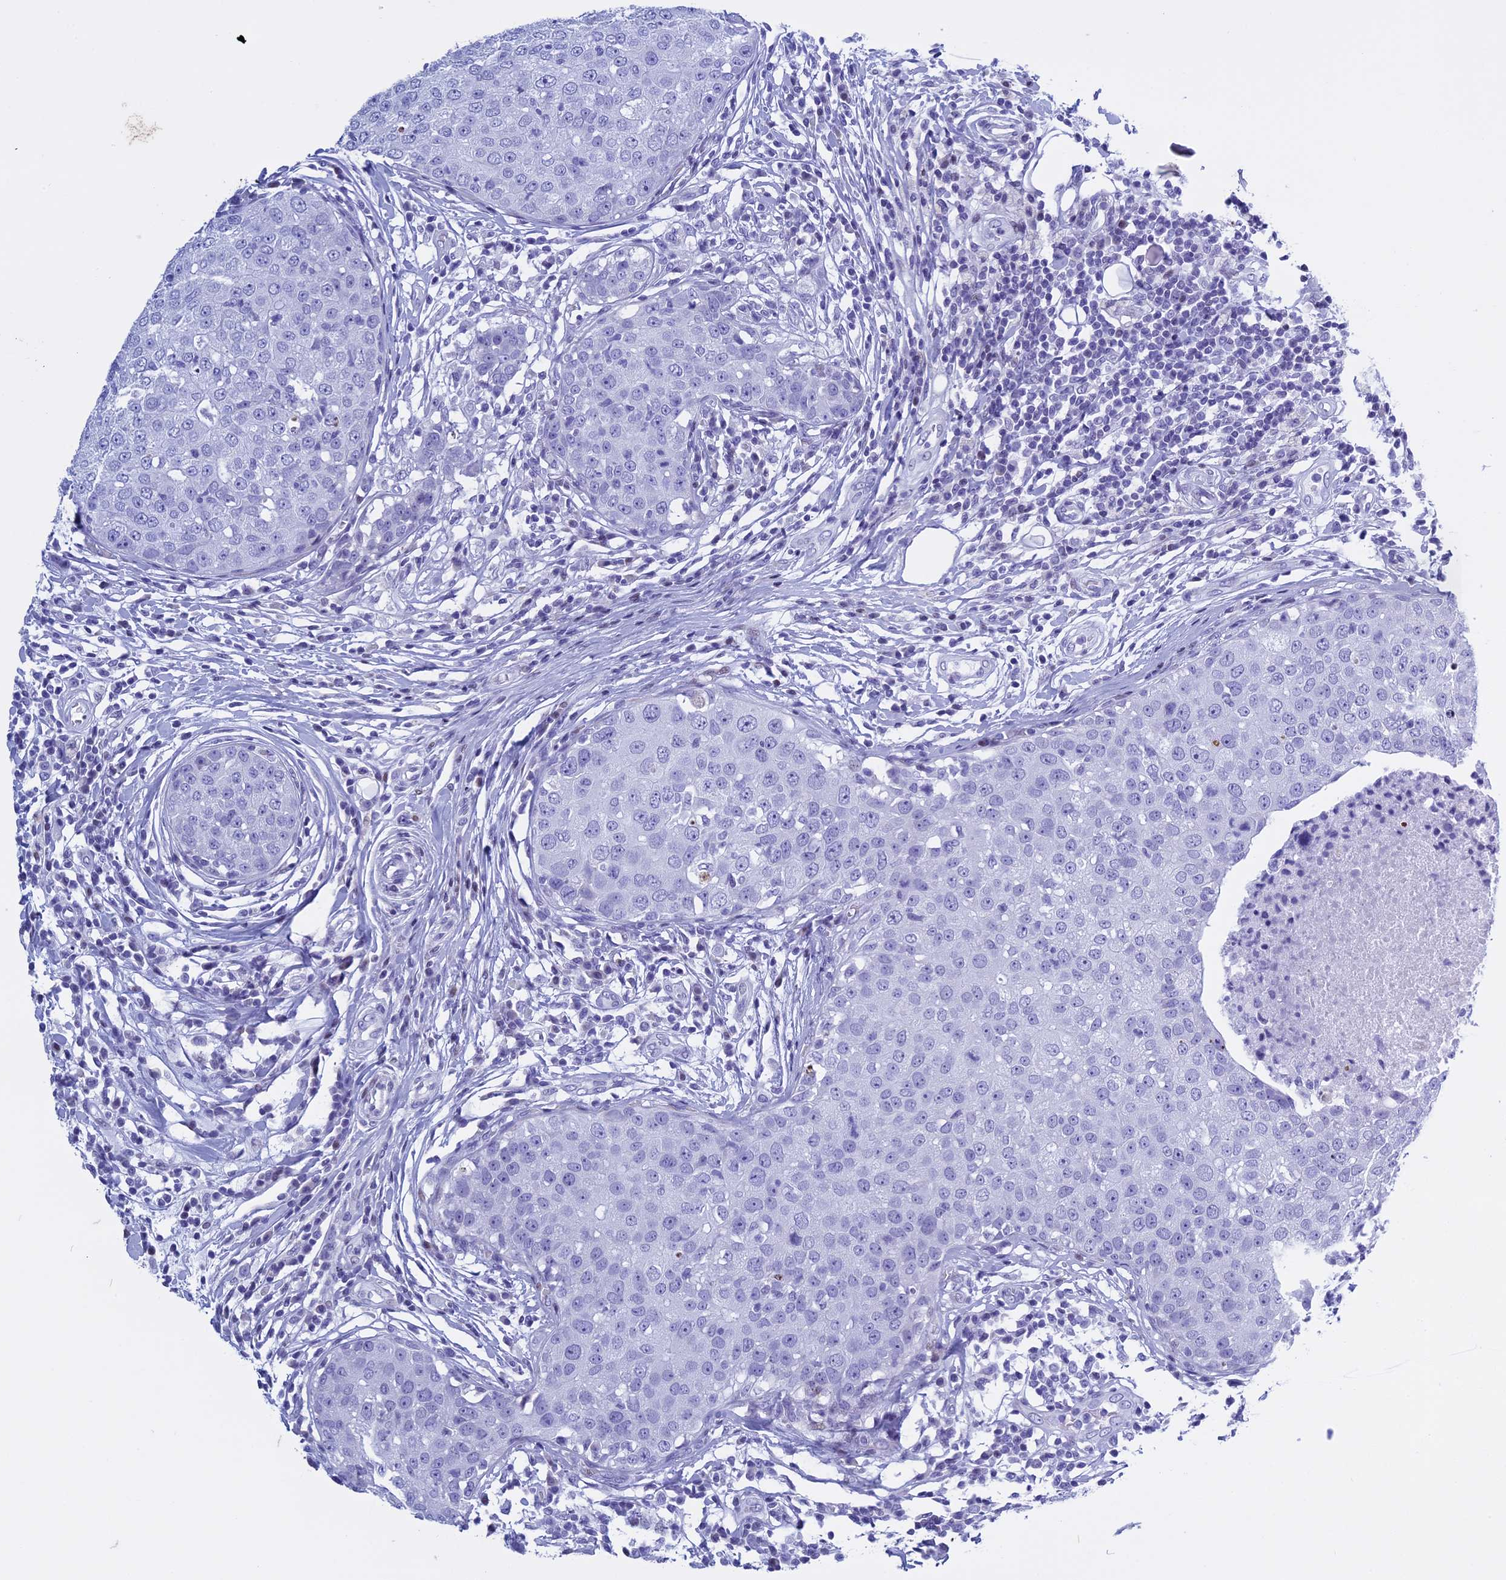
{"staining": {"intensity": "negative", "quantity": "none", "location": "none"}, "tissue": "breast cancer", "cell_type": "Tumor cells", "image_type": "cancer", "snomed": [{"axis": "morphology", "description": "Duct carcinoma"}, {"axis": "topography", "description": "Breast"}], "caption": "The image exhibits no significant expression in tumor cells of invasive ductal carcinoma (breast). (Stains: DAB (3,3'-diaminobenzidine) IHC with hematoxylin counter stain, Microscopy: brightfield microscopy at high magnification).", "gene": "KCTD21", "patient": {"sex": "female", "age": 27}}